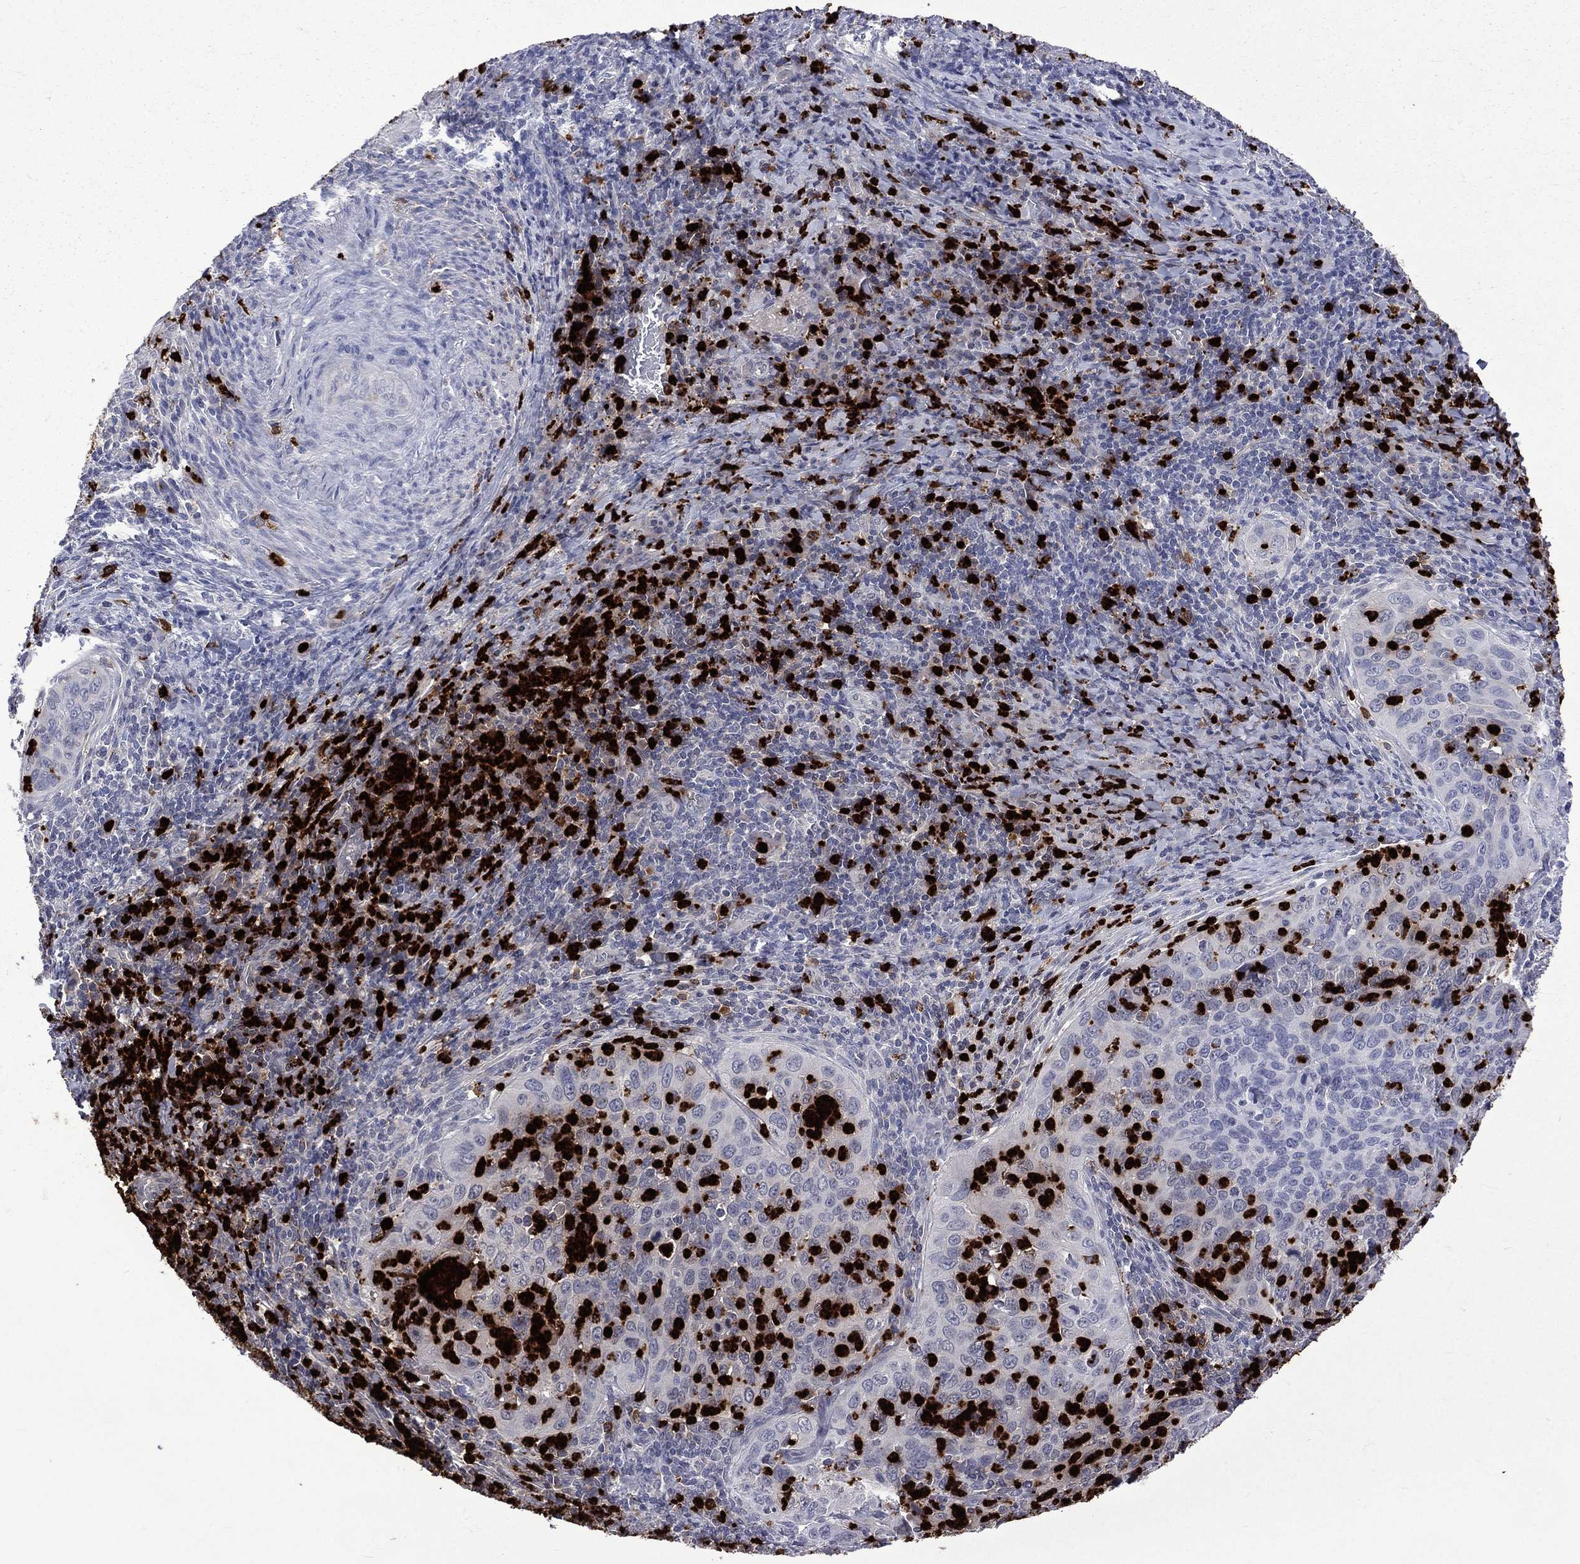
{"staining": {"intensity": "negative", "quantity": "none", "location": "none"}, "tissue": "cervical cancer", "cell_type": "Tumor cells", "image_type": "cancer", "snomed": [{"axis": "morphology", "description": "Squamous cell carcinoma, NOS"}, {"axis": "topography", "description": "Cervix"}], "caption": "A histopathology image of human cervical squamous cell carcinoma is negative for staining in tumor cells. Brightfield microscopy of immunohistochemistry (IHC) stained with DAB (3,3'-diaminobenzidine) (brown) and hematoxylin (blue), captured at high magnification.", "gene": "ELANE", "patient": {"sex": "female", "age": 26}}